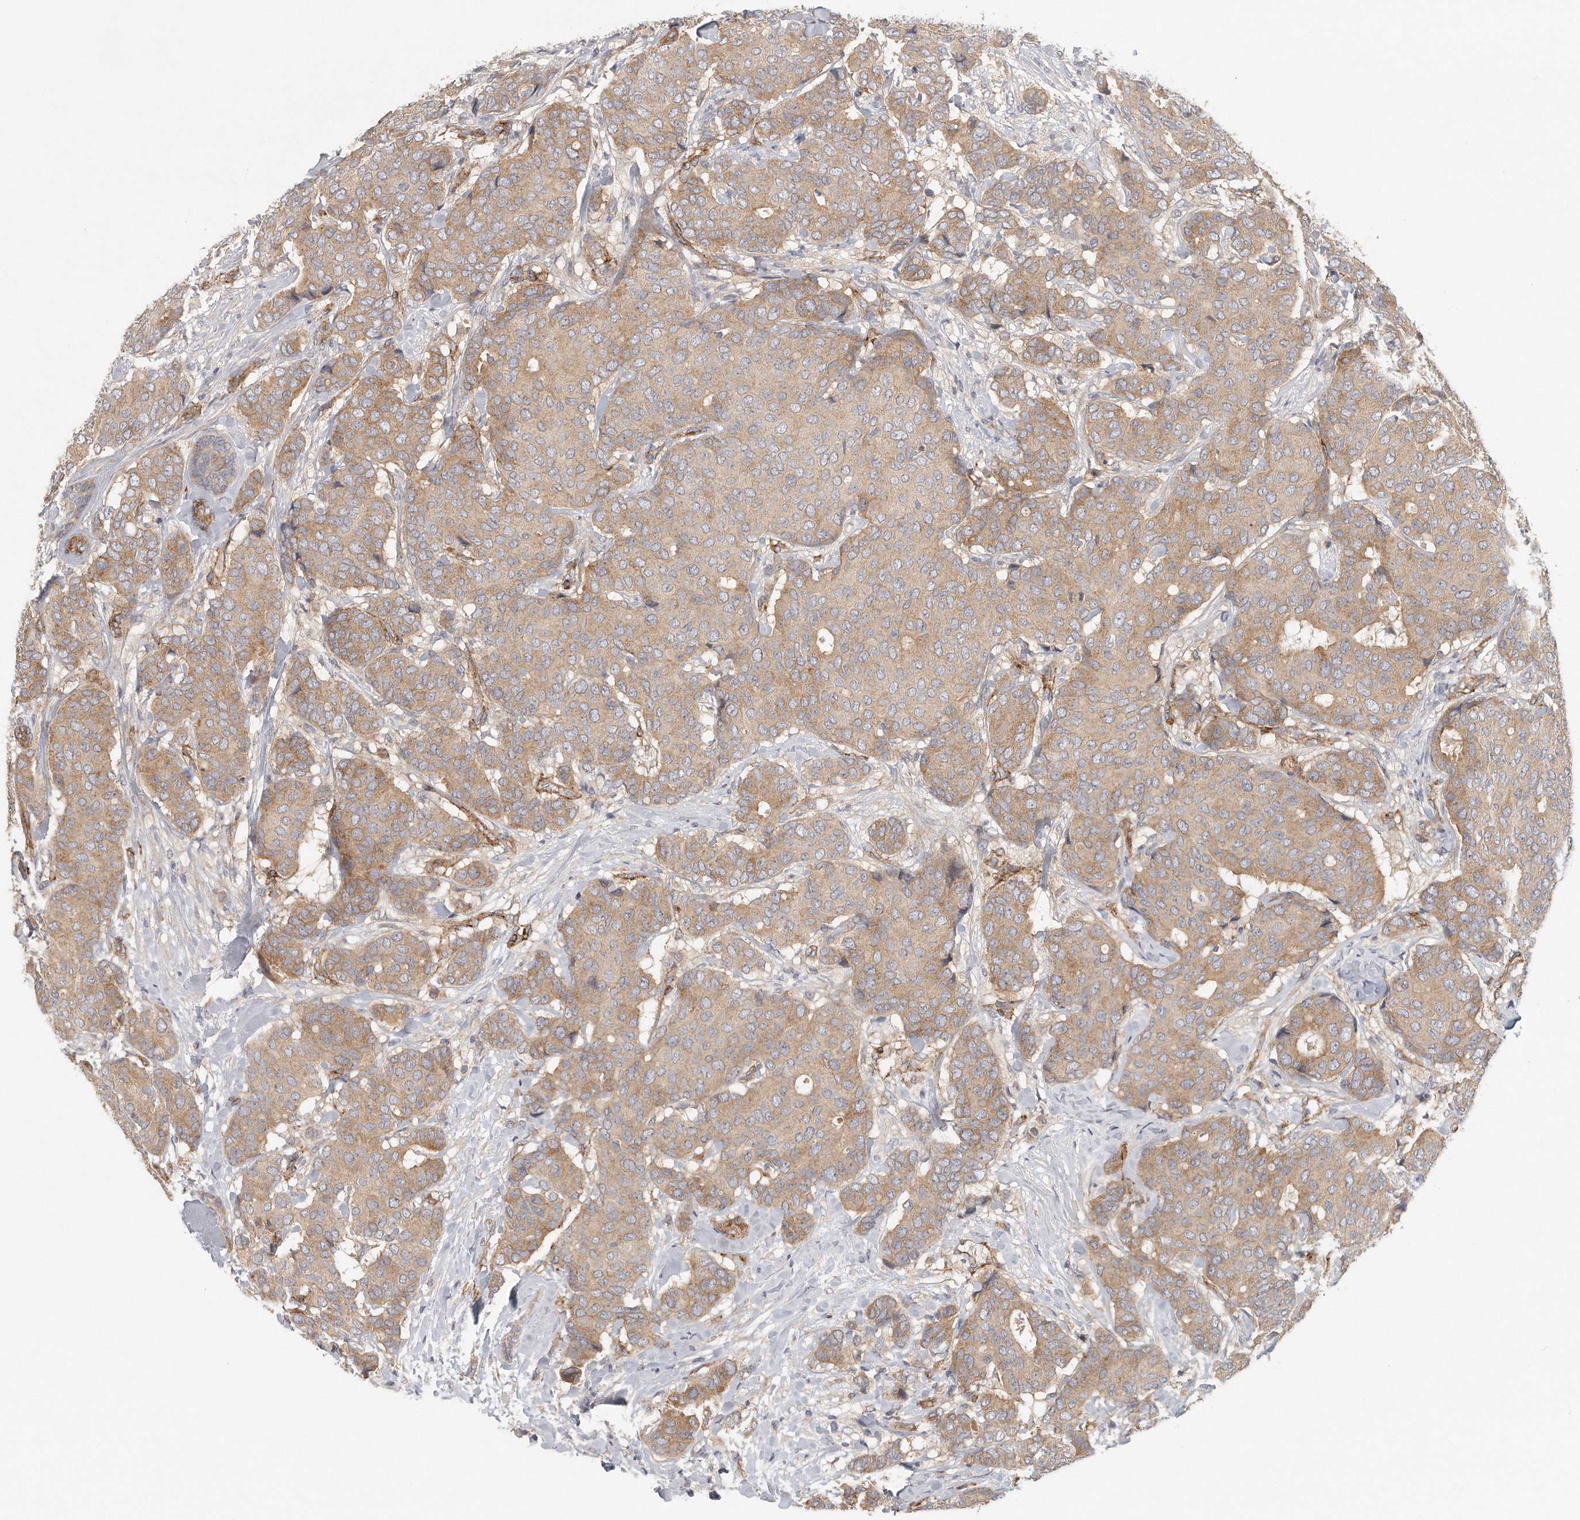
{"staining": {"intensity": "weak", "quantity": ">75%", "location": "cytoplasmic/membranous"}, "tissue": "breast cancer", "cell_type": "Tumor cells", "image_type": "cancer", "snomed": [{"axis": "morphology", "description": "Duct carcinoma"}, {"axis": "topography", "description": "Breast"}], "caption": "A brown stain labels weak cytoplasmic/membranous expression of a protein in human breast cancer tumor cells.", "gene": "MTERF4", "patient": {"sex": "female", "age": 75}}